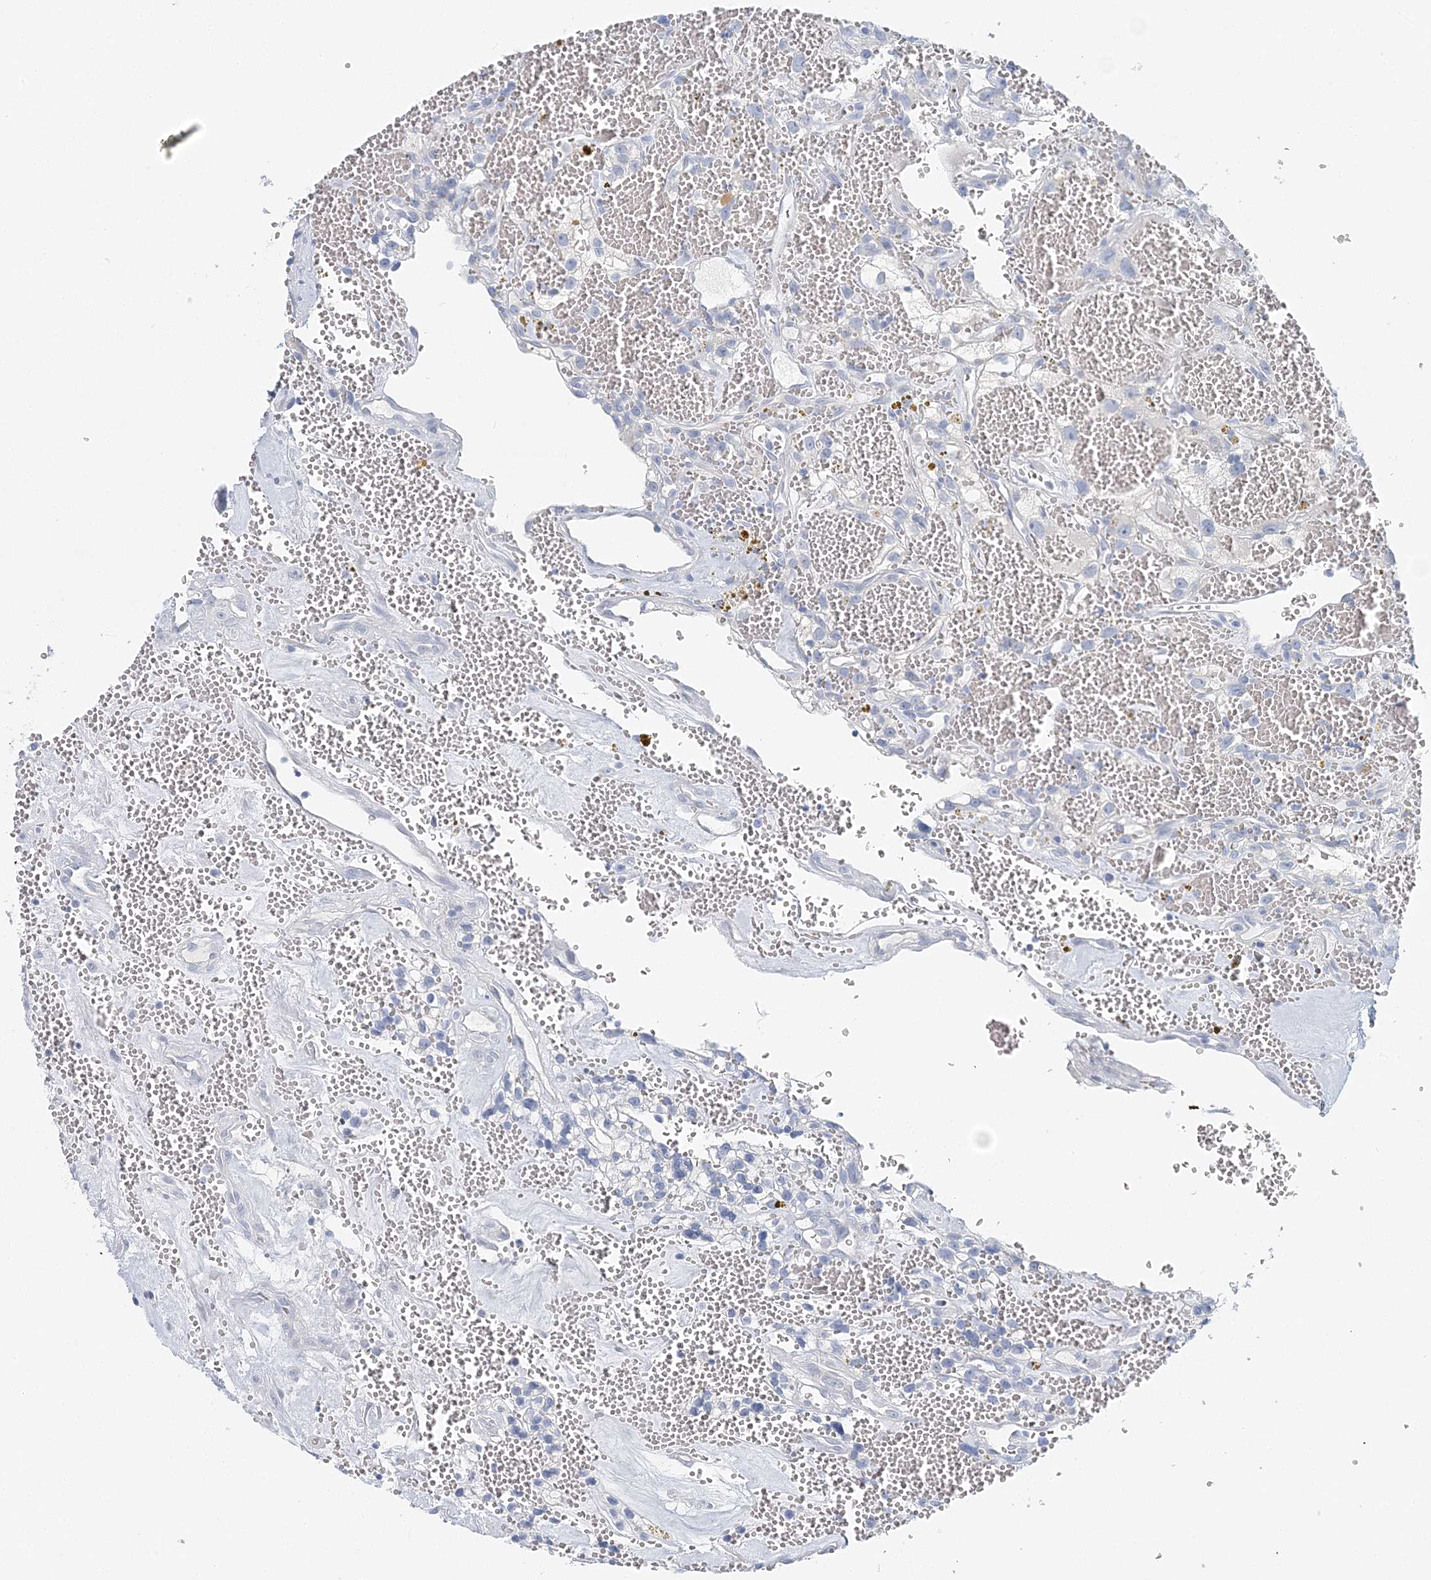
{"staining": {"intensity": "negative", "quantity": "none", "location": "none"}, "tissue": "renal cancer", "cell_type": "Tumor cells", "image_type": "cancer", "snomed": [{"axis": "morphology", "description": "Adenocarcinoma, NOS"}, {"axis": "topography", "description": "Kidney"}], "caption": "This histopathology image is of renal cancer (adenocarcinoma) stained with IHC to label a protein in brown with the nuclei are counter-stained blue. There is no expression in tumor cells. Brightfield microscopy of immunohistochemistry stained with DAB (3,3'-diaminobenzidine) (brown) and hematoxylin (blue), captured at high magnification.", "gene": "VILL", "patient": {"sex": "female", "age": 57}}